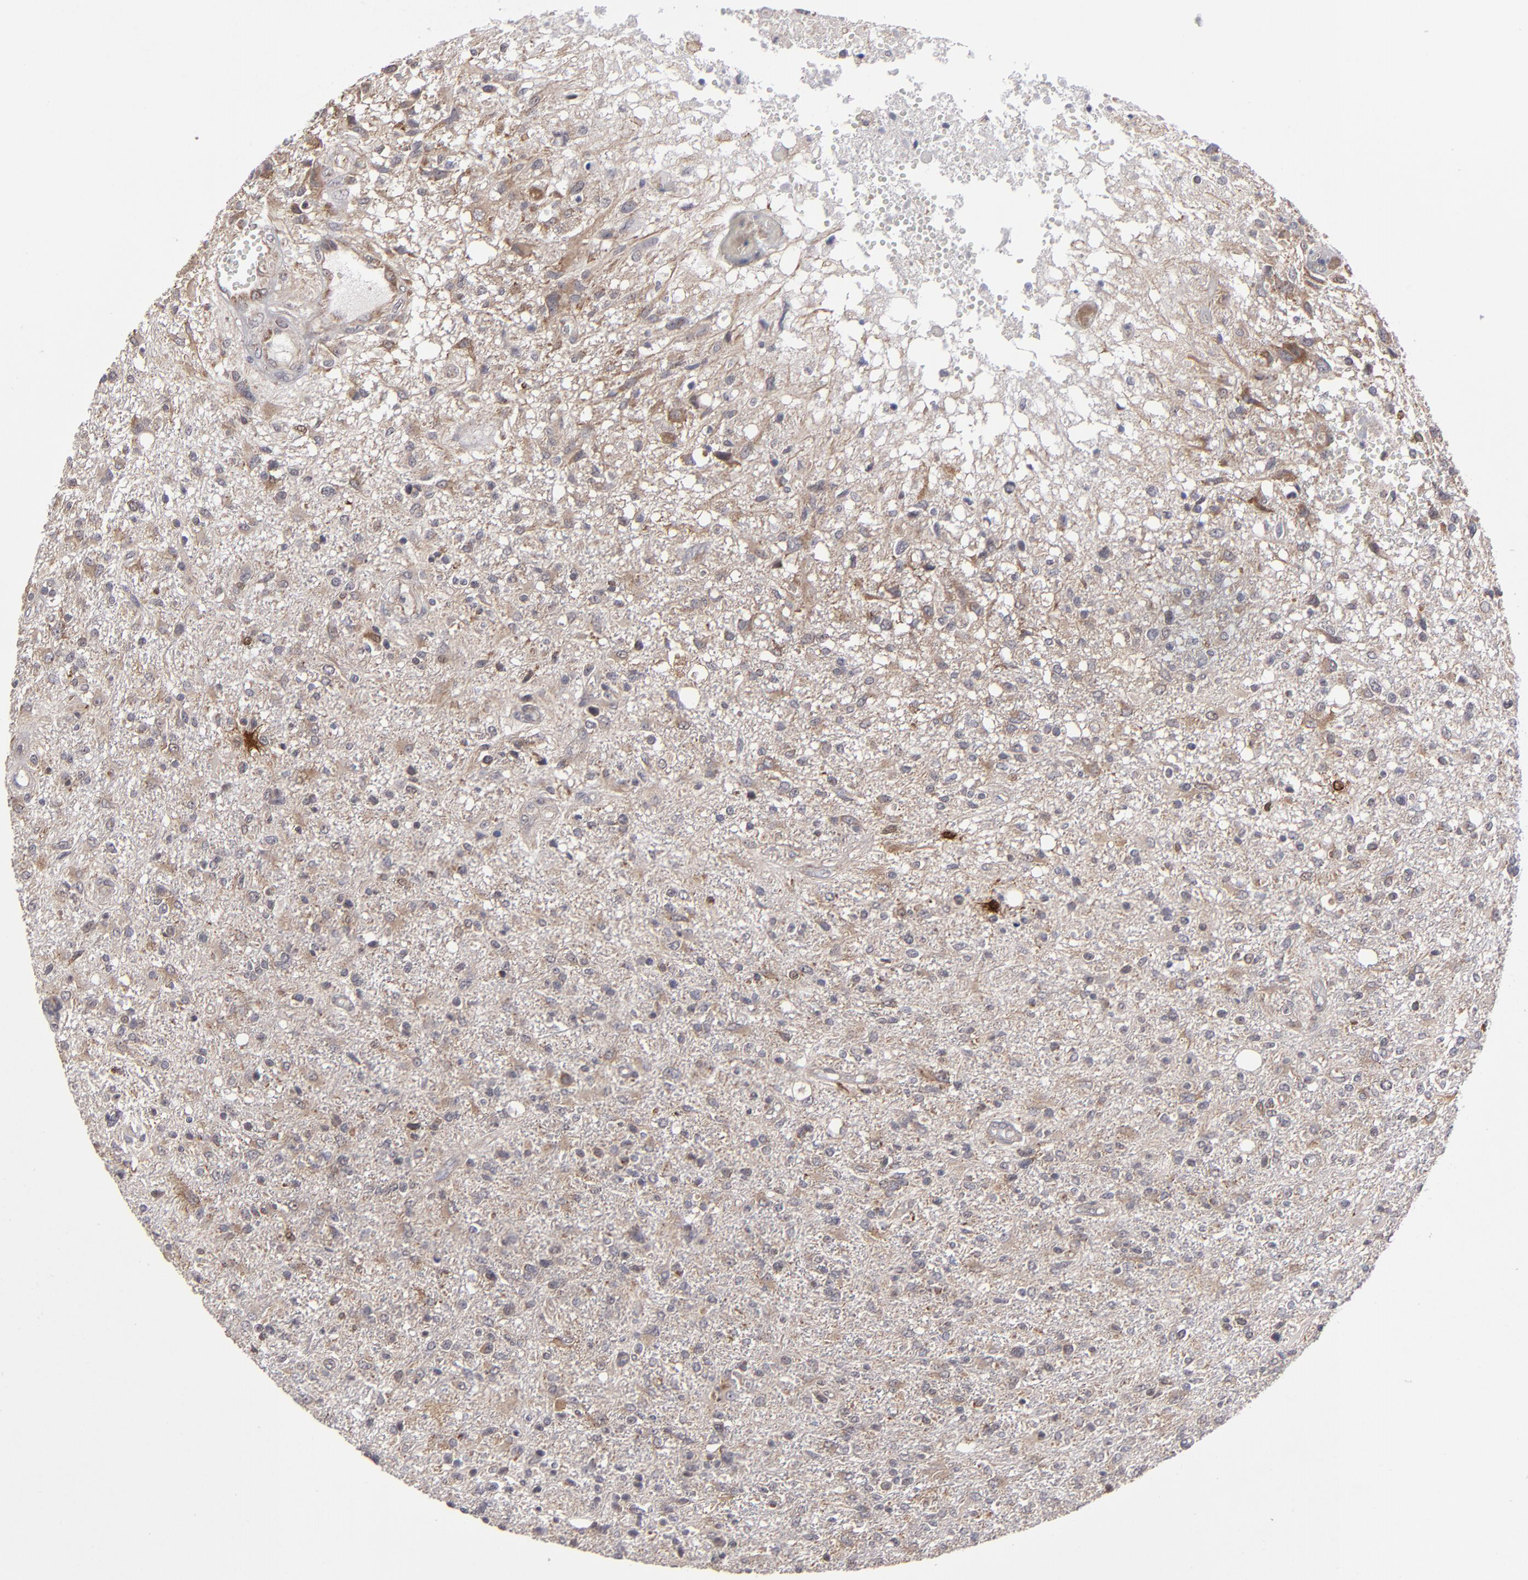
{"staining": {"intensity": "weak", "quantity": "25%-75%", "location": "cytoplasmic/membranous"}, "tissue": "glioma", "cell_type": "Tumor cells", "image_type": "cancer", "snomed": [{"axis": "morphology", "description": "Glioma, malignant, High grade"}, {"axis": "topography", "description": "Cerebral cortex"}], "caption": "This is an image of immunohistochemistry (IHC) staining of malignant glioma (high-grade), which shows weak staining in the cytoplasmic/membranous of tumor cells.", "gene": "GLCCI1", "patient": {"sex": "male", "age": 76}}